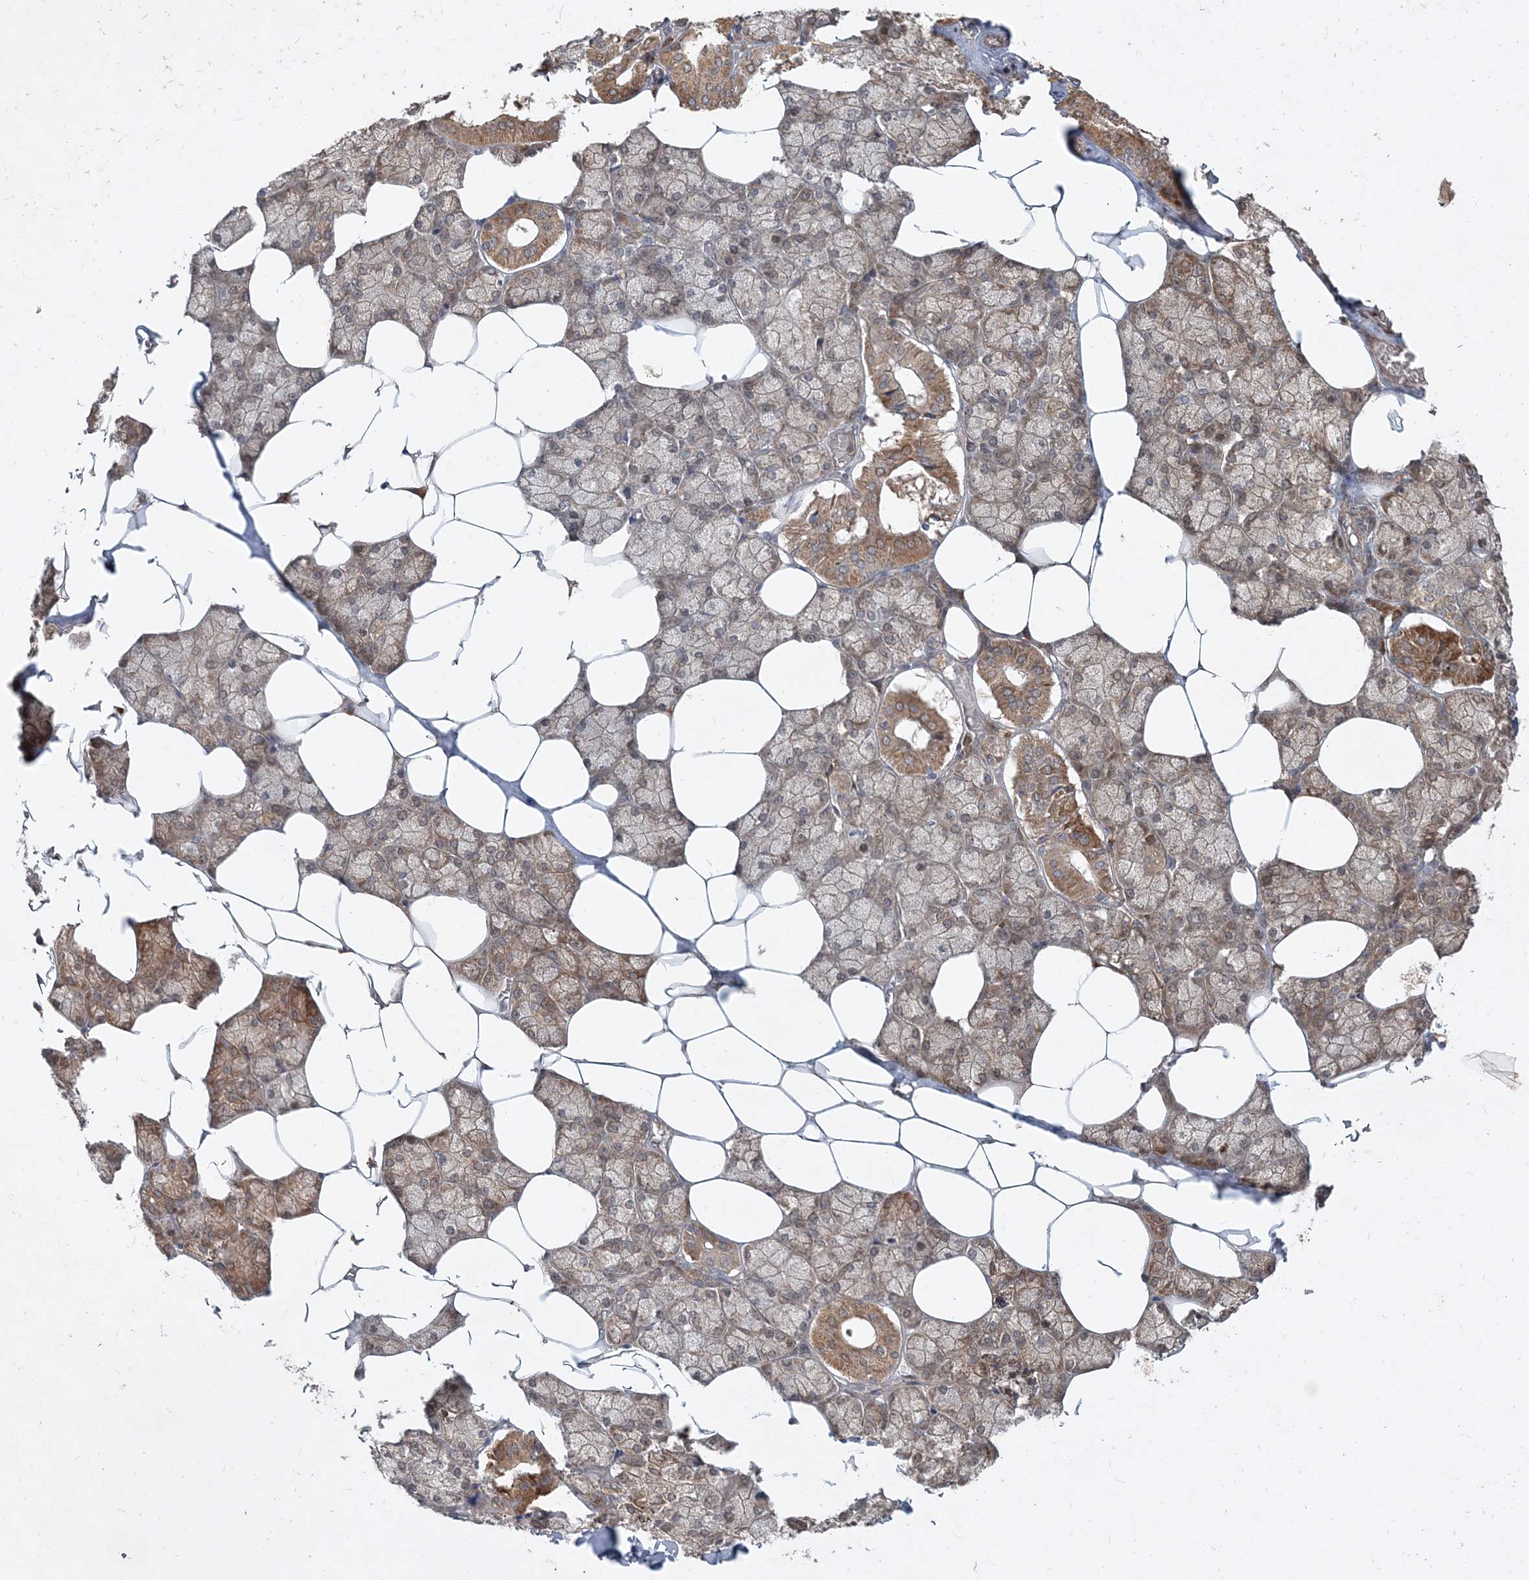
{"staining": {"intensity": "strong", "quantity": "25%-75%", "location": "cytoplasmic/membranous"}, "tissue": "salivary gland", "cell_type": "Glandular cells", "image_type": "normal", "snomed": [{"axis": "morphology", "description": "Normal tissue, NOS"}, {"axis": "topography", "description": "Salivary gland"}], "caption": "Salivary gland stained with IHC shows strong cytoplasmic/membranous staining in approximately 25%-75% of glandular cells.", "gene": "UBR3", "patient": {"sex": "male", "age": 62}}